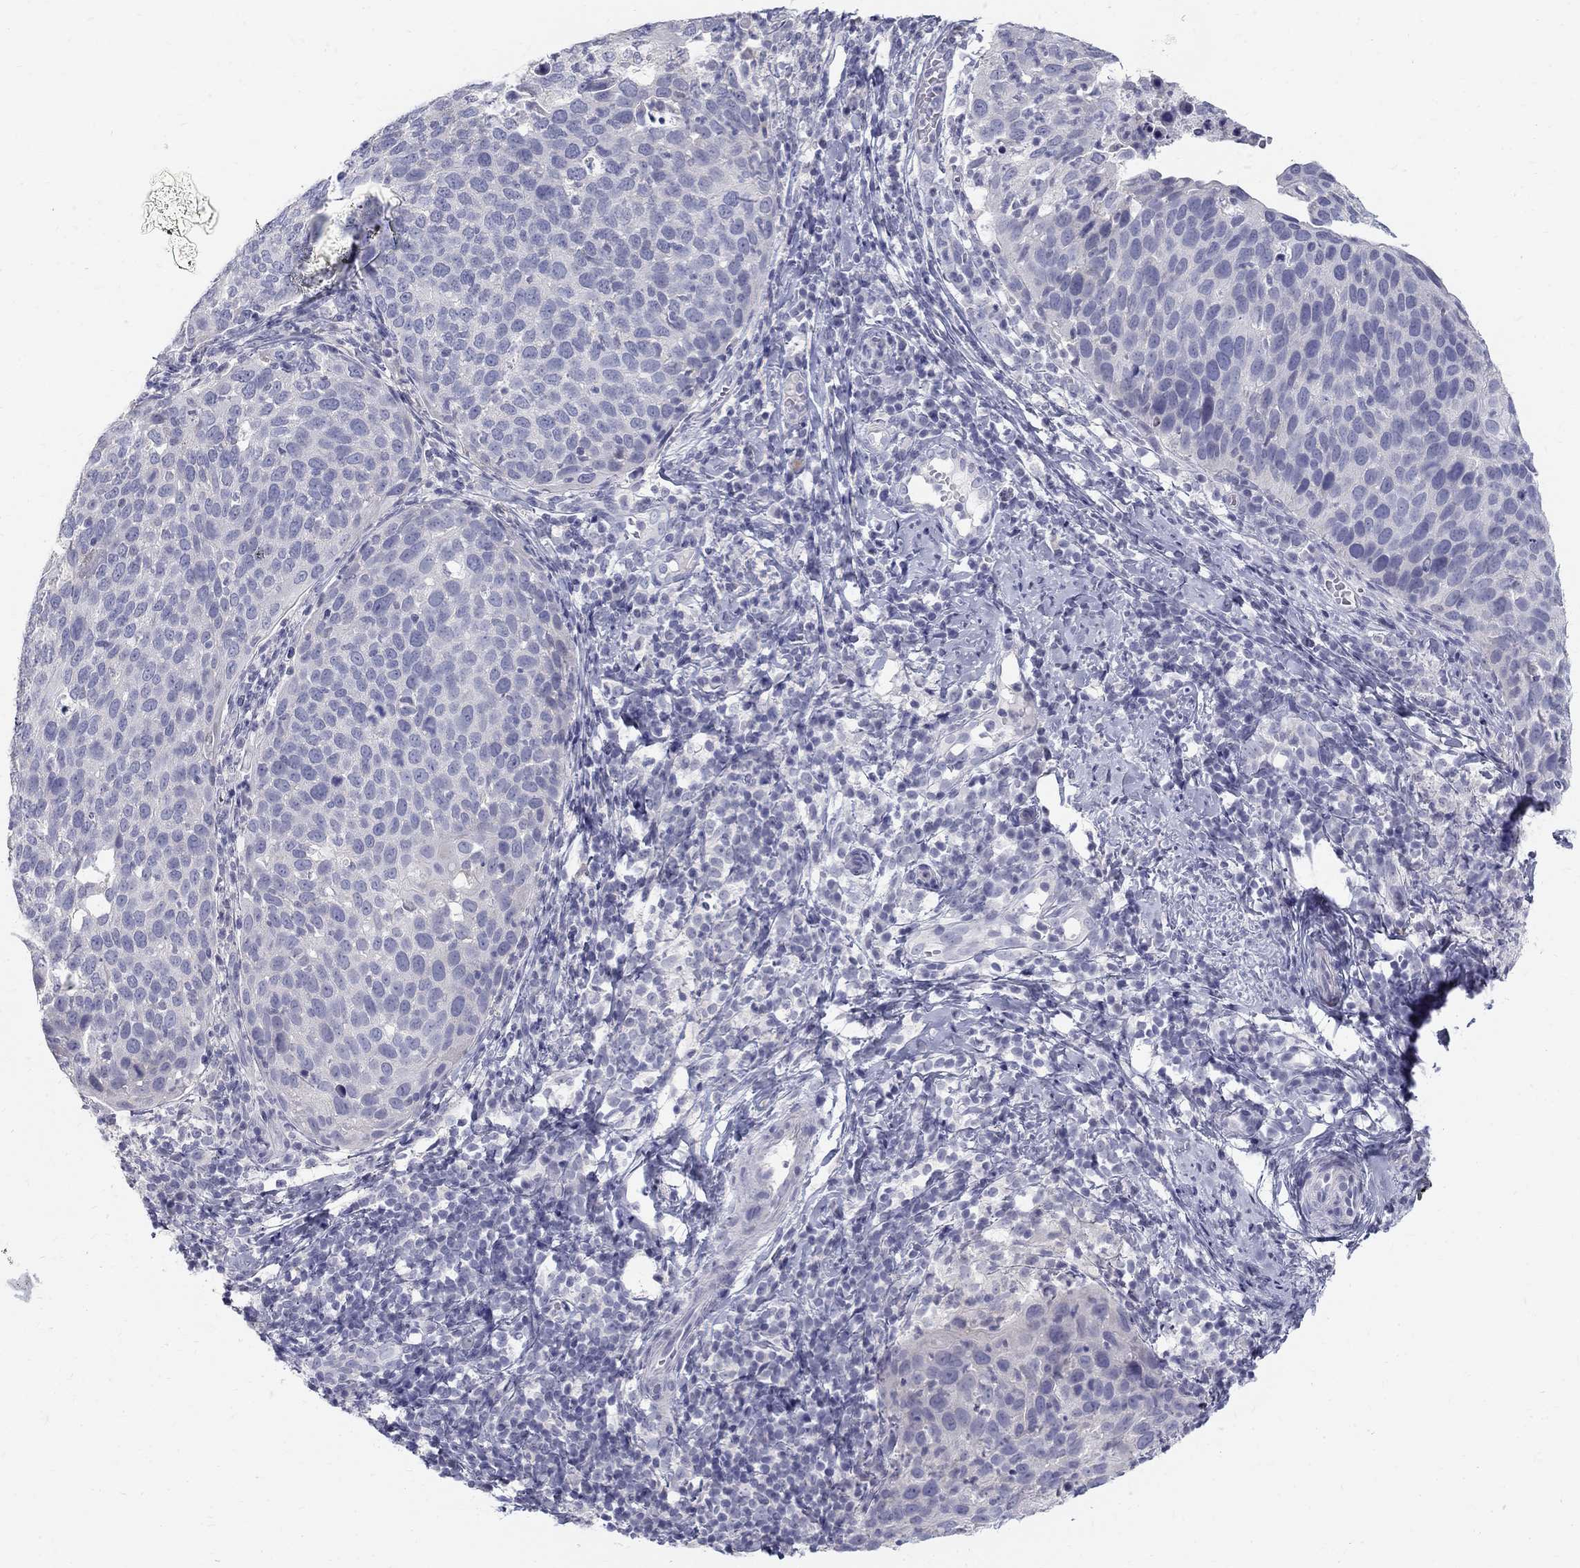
{"staining": {"intensity": "negative", "quantity": "none", "location": "none"}, "tissue": "cervical cancer", "cell_type": "Tumor cells", "image_type": "cancer", "snomed": [{"axis": "morphology", "description": "Squamous cell carcinoma, NOS"}, {"axis": "topography", "description": "Cervix"}], "caption": "Cervical cancer was stained to show a protein in brown. There is no significant positivity in tumor cells. (DAB immunohistochemistry, high magnification).", "gene": "MAGEB6", "patient": {"sex": "female", "age": 54}}